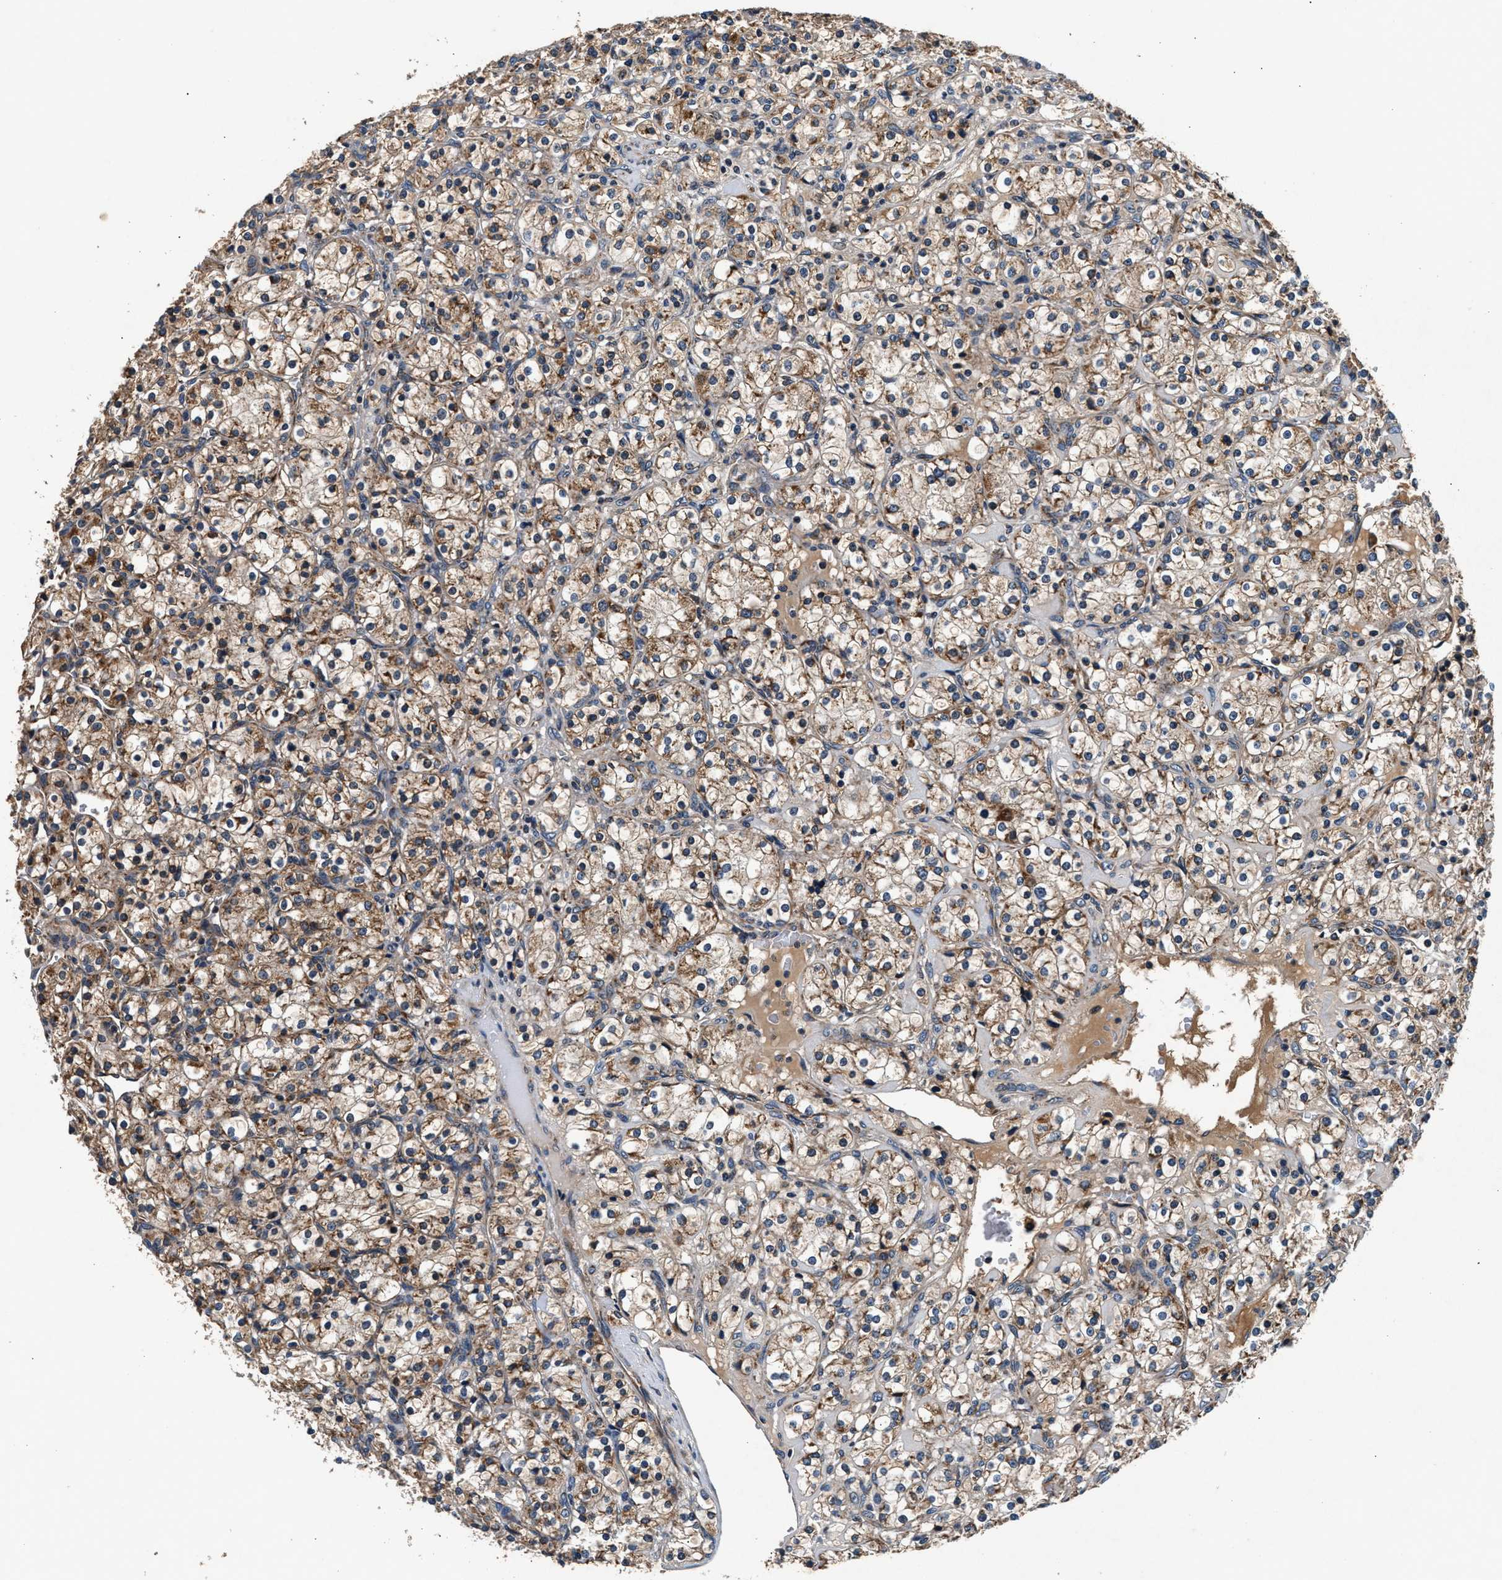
{"staining": {"intensity": "moderate", "quantity": ">75%", "location": "cytoplasmic/membranous"}, "tissue": "renal cancer", "cell_type": "Tumor cells", "image_type": "cancer", "snomed": [{"axis": "morphology", "description": "Adenocarcinoma, NOS"}, {"axis": "topography", "description": "Kidney"}], "caption": "Tumor cells demonstrate medium levels of moderate cytoplasmic/membranous positivity in approximately >75% of cells in human adenocarcinoma (renal).", "gene": "IMMT", "patient": {"sex": "male", "age": 77}}